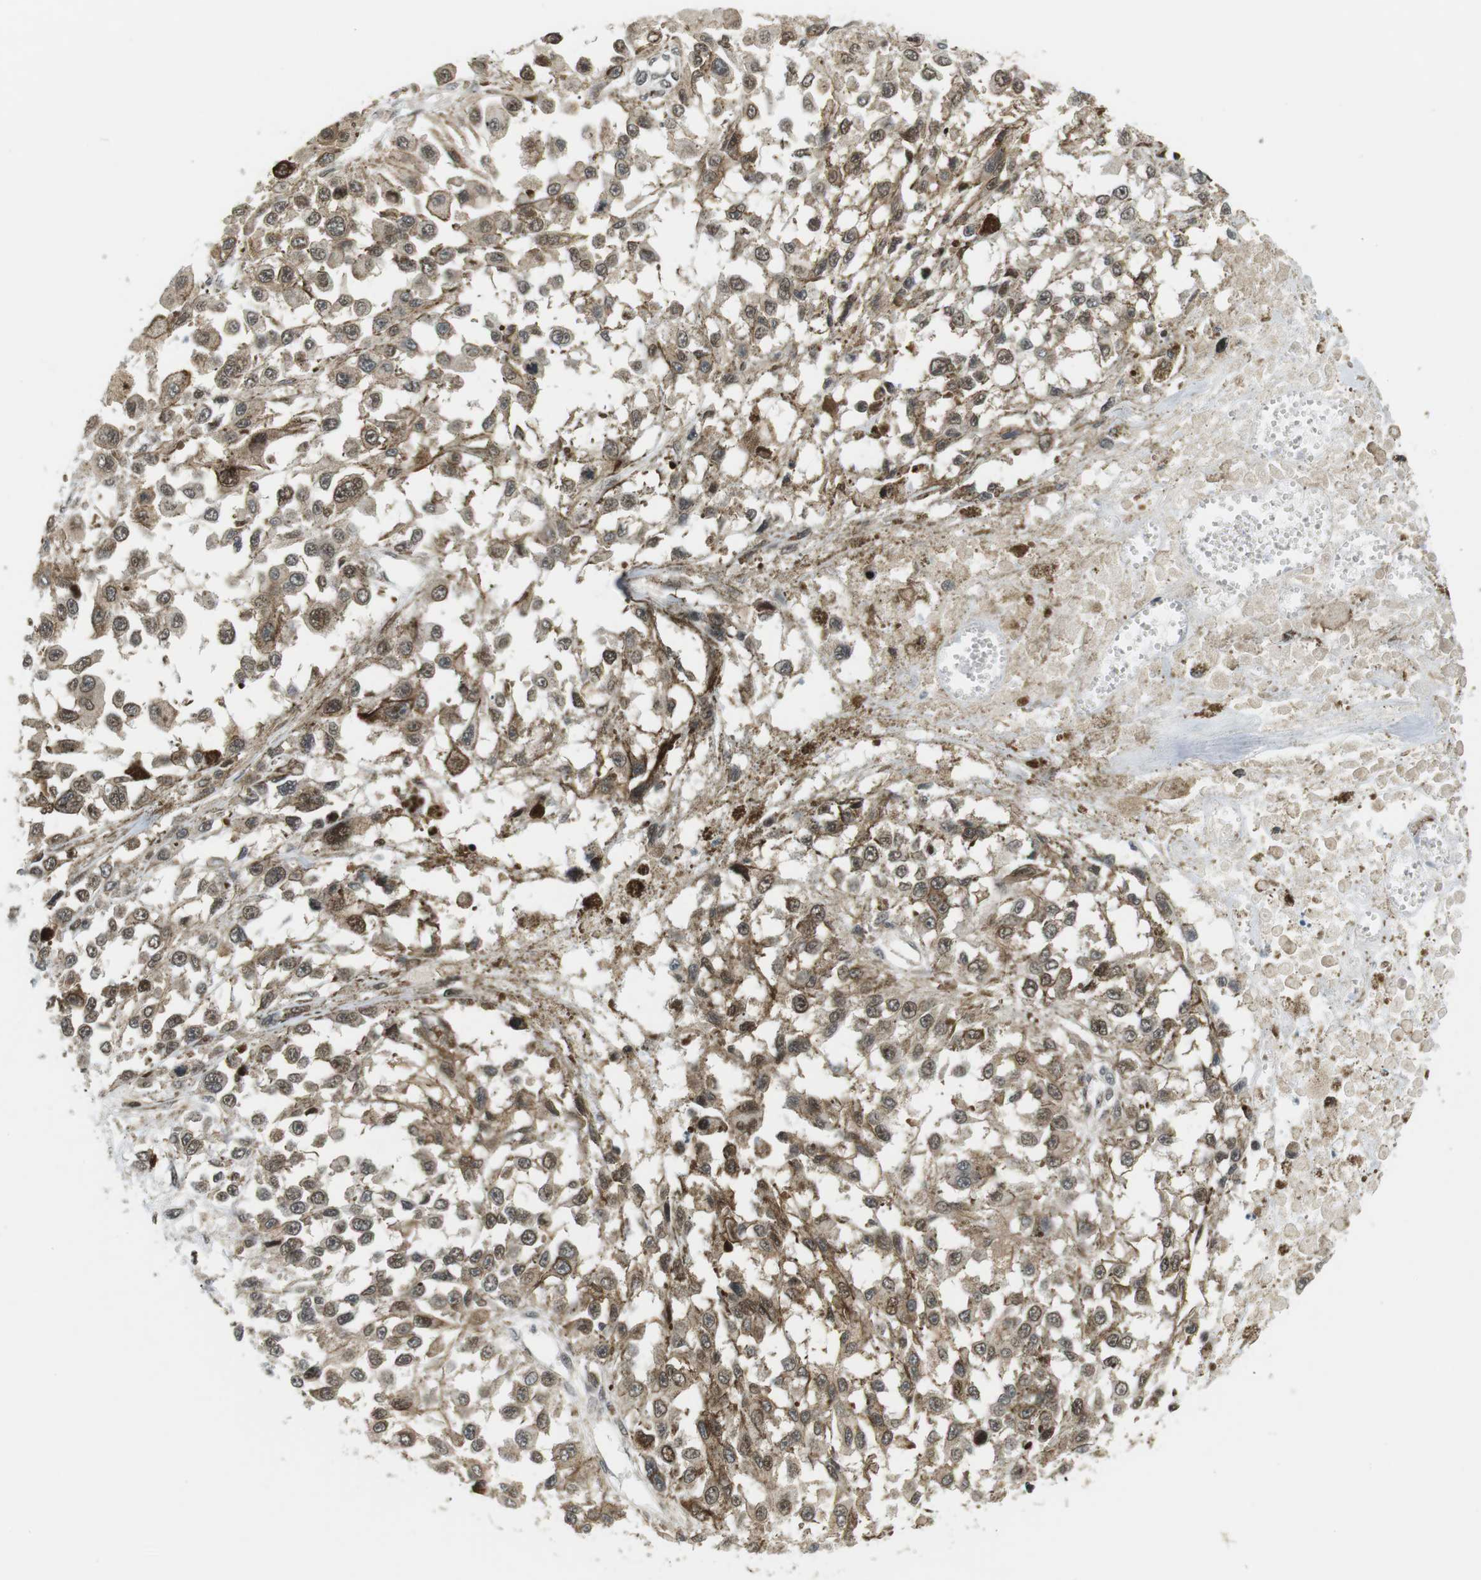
{"staining": {"intensity": "weak", "quantity": ">75%", "location": "cytoplasmic/membranous,nuclear"}, "tissue": "melanoma", "cell_type": "Tumor cells", "image_type": "cancer", "snomed": [{"axis": "morphology", "description": "Malignant melanoma, Metastatic site"}, {"axis": "topography", "description": "Lymph node"}], "caption": "Brown immunohistochemical staining in human malignant melanoma (metastatic site) displays weak cytoplasmic/membranous and nuclear expression in about >75% of tumor cells.", "gene": "CSNK2B", "patient": {"sex": "male", "age": 59}}